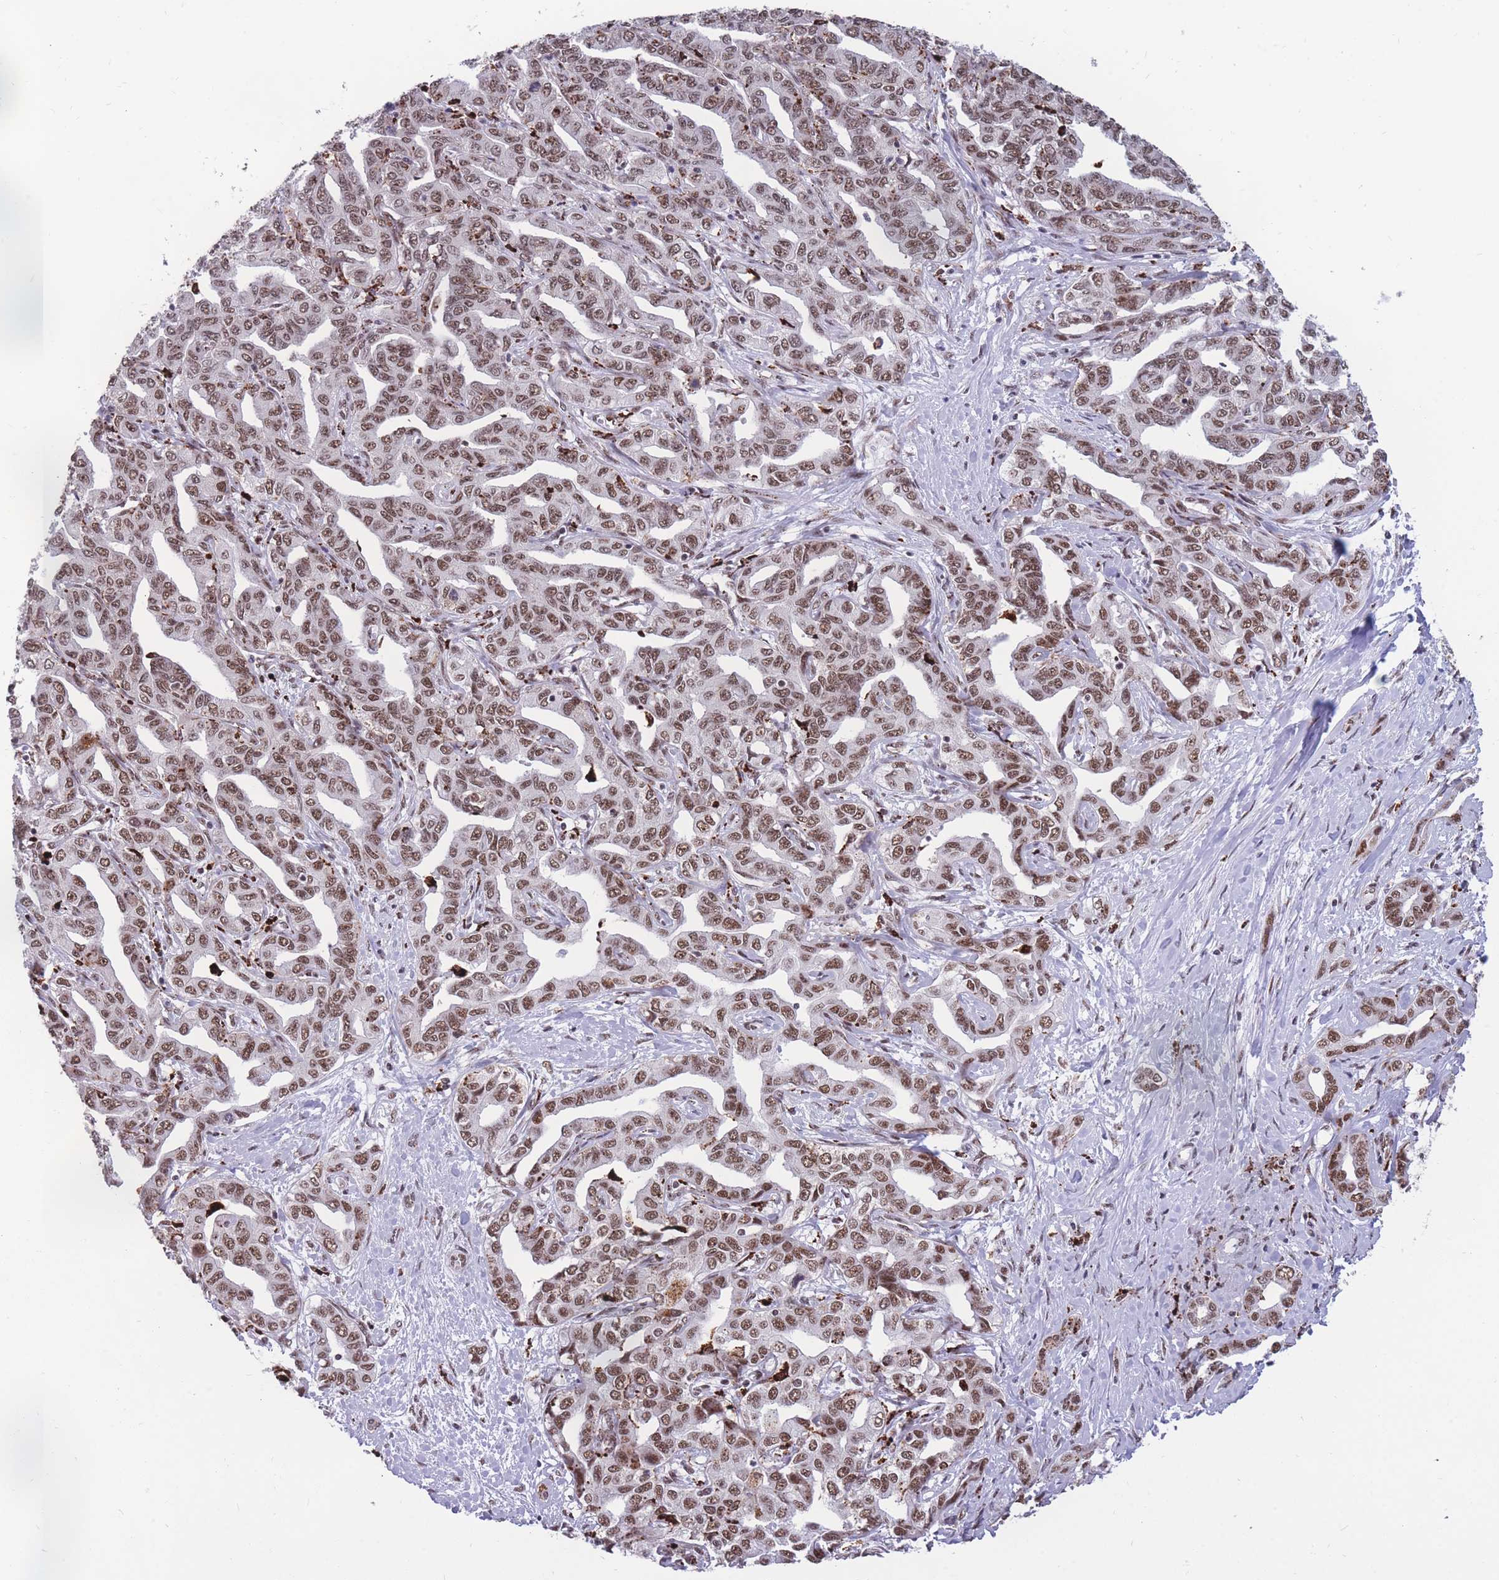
{"staining": {"intensity": "moderate", "quantity": ">75%", "location": "nuclear"}, "tissue": "liver cancer", "cell_type": "Tumor cells", "image_type": "cancer", "snomed": [{"axis": "morphology", "description": "Cholangiocarcinoma"}, {"axis": "topography", "description": "Liver"}], "caption": "Protein staining reveals moderate nuclear positivity in about >75% of tumor cells in liver cancer. (Brightfield microscopy of DAB IHC at high magnification).", "gene": "PRPF19", "patient": {"sex": "male", "age": 59}}